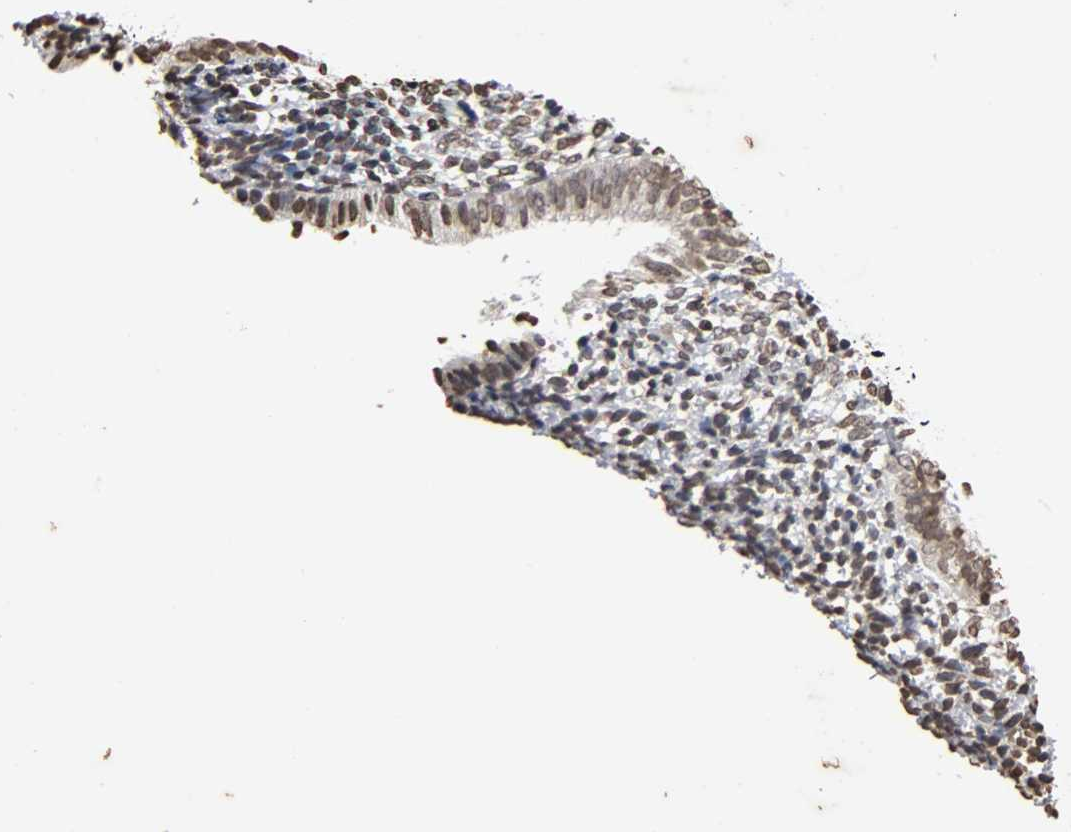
{"staining": {"intensity": "weak", "quantity": "<25%", "location": "nuclear"}, "tissue": "endometrium", "cell_type": "Cells in endometrial stroma", "image_type": "normal", "snomed": [{"axis": "morphology", "description": "Normal tissue, NOS"}, {"axis": "topography", "description": "Endometrium"}], "caption": "A high-resolution image shows immunohistochemistry staining of unremarkable endometrium, which shows no significant positivity in cells in endometrial stroma. (Immunohistochemistry (ihc), brightfield microscopy, high magnification).", "gene": "ERCC2", "patient": {"sex": "female", "age": 57}}